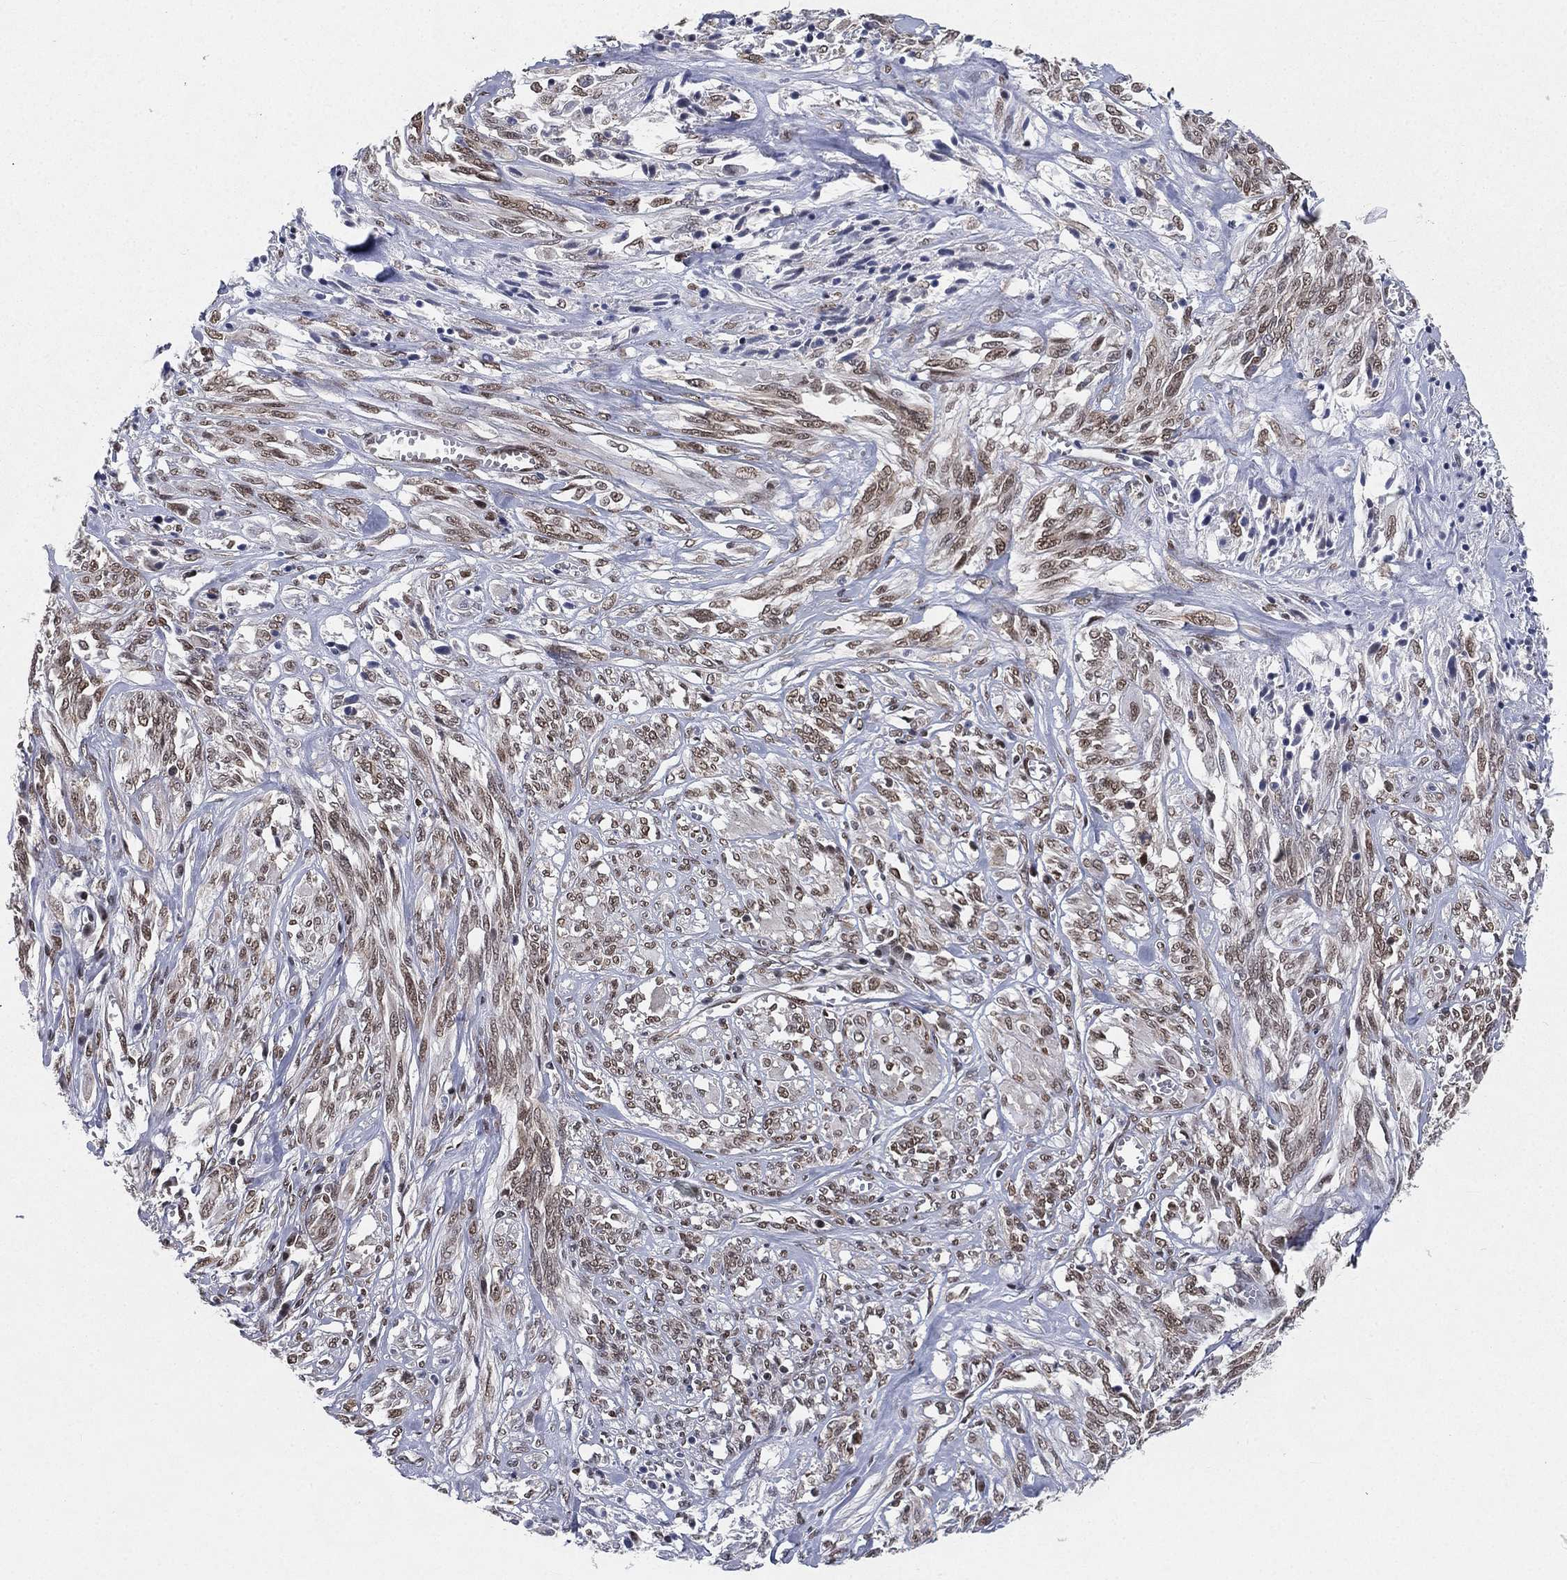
{"staining": {"intensity": "weak", "quantity": "25%-75%", "location": "nuclear"}, "tissue": "melanoma", "cell_type": "Tumor cells", "image_type": "cancer", "snomed": [{"axis": "morphology", "description": "Malignant melanoma, NOS"}, {"axis": "topography", "description": "Skin"}], "caption": "Melanoma stained with immunohistochemistry displays weak nuclear positivity in about 25%-75% of tumor cells.", "gene": "FUBP3", "patient": {"sex": "female", "age": 91}}